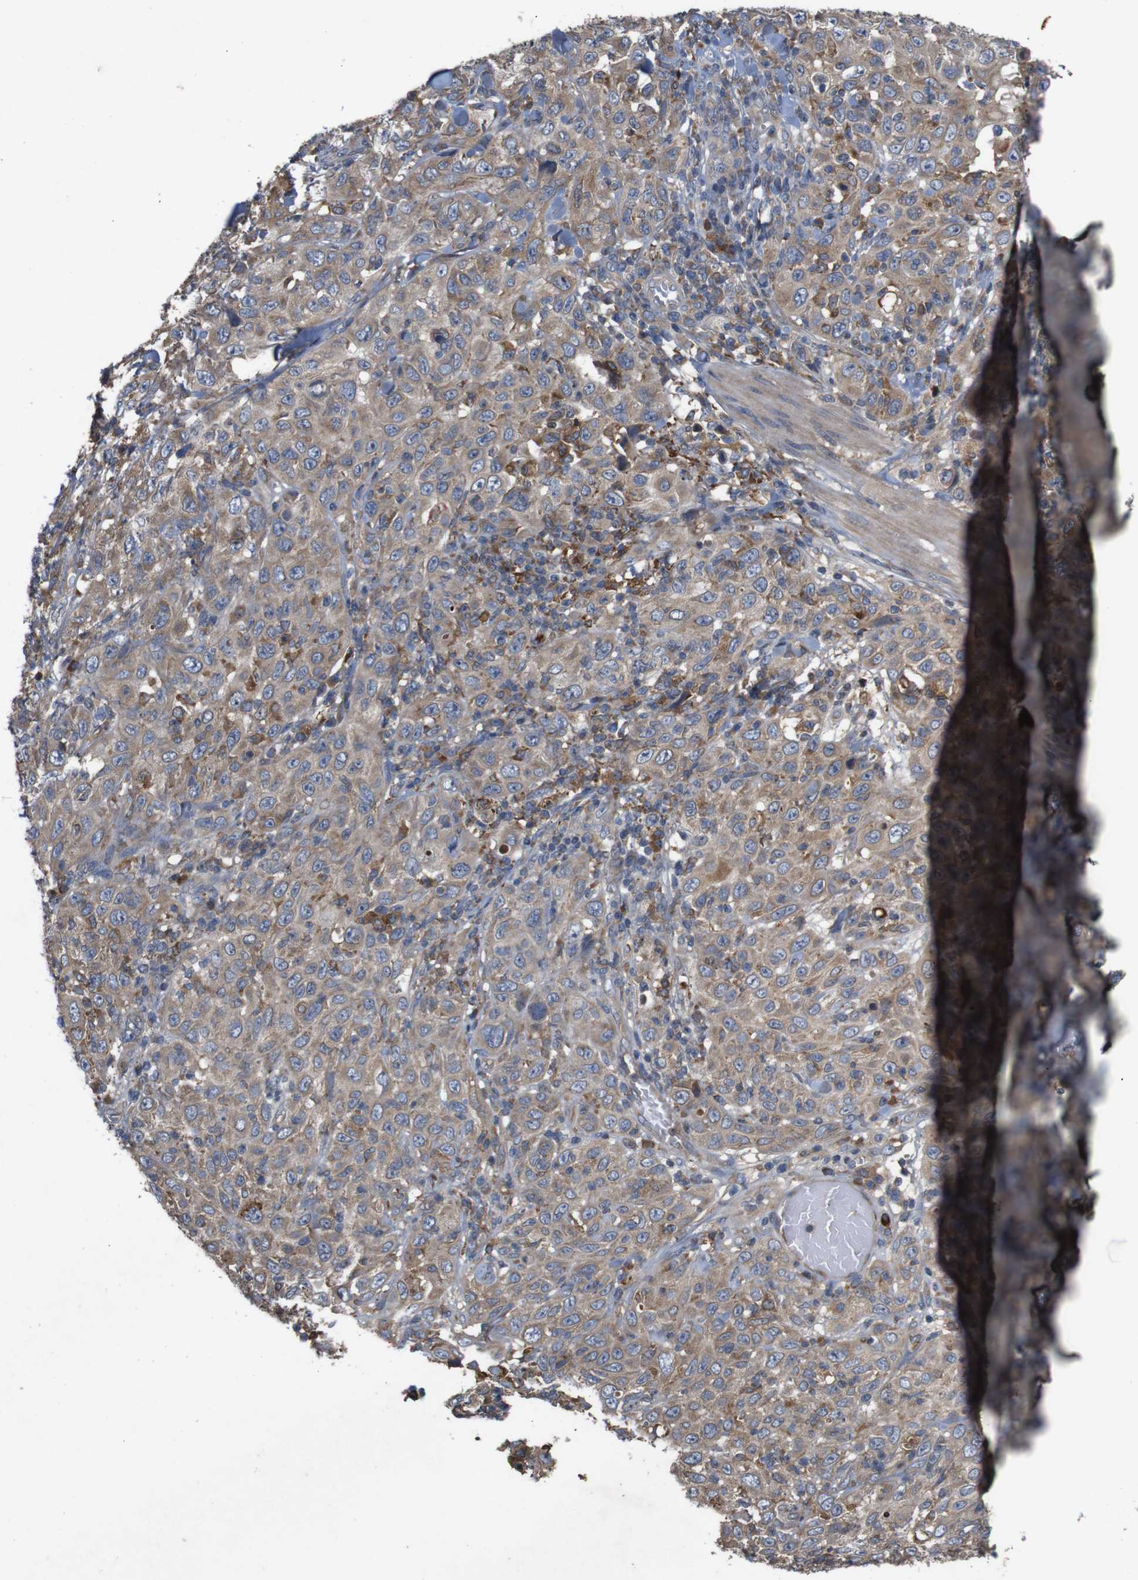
{"staining": {"intensity": "weak", "quantity": ">75%", "location": "cytoplasmic/membranous"}, "tissue": "skin cancer", "cell_type": "Tumor cells", "image_type": "cancer", "snomed": [{"axis": "morphology", "description": "Squamous cell carcinoma, NOS"}, {"axis": "topography", "description": "Skin"}], "caption": "Skin cancer (squamous cell carcinoma) was stained to show a protein in brown. There is low levels of weak cytoplasmic/membranous positivity in approximately >75% of tumor cells.", "gene": "PTPN1", "patient": {"sex": "female", "age": 88}}